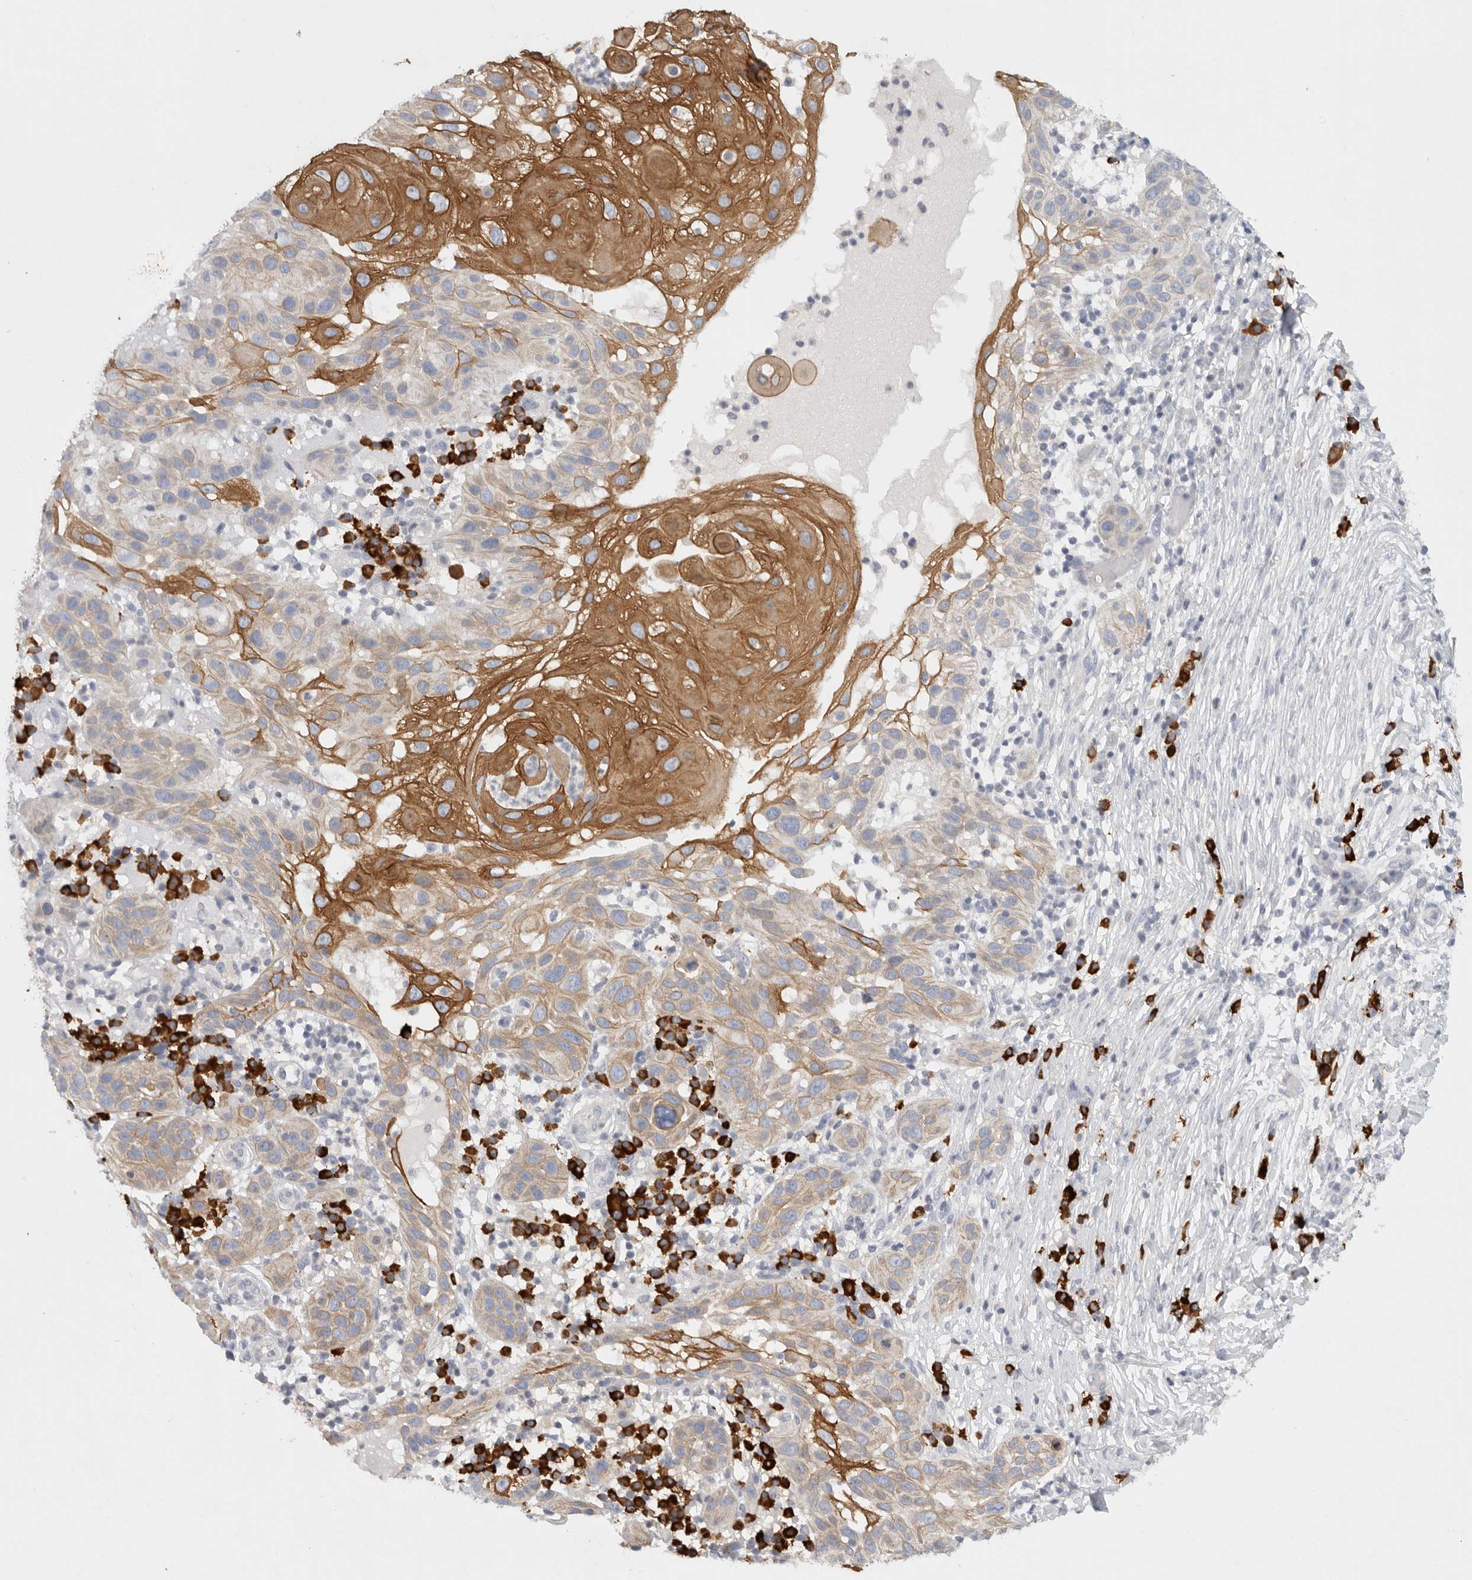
{"staining": {"intensity": "strong", "quantity": "25%-75%", "location": "cytoplasmic/membranous"}, "tissue": "skin cancer", "cell_type": "Tumor cells", "image_type": "cancer", "snomed": [{"axis": "morphology", "description": "Normal tissue, NOS"}, {"axis": "morphology", "description": "Squamous cell carcinoma, NOS"}, {"axis": "topography", "description": "Skin"}], "caption": "Protein expression analysis of skin squamous cell carcinoma shows strong cytoplasmic/membranous expression in approximately 25%-75% of tumor cells. (DAB = brown stain, brightfield microscopy at high magnification).", "gene": "TMEM69", "patient": {"sex": "female", "age": 96}}